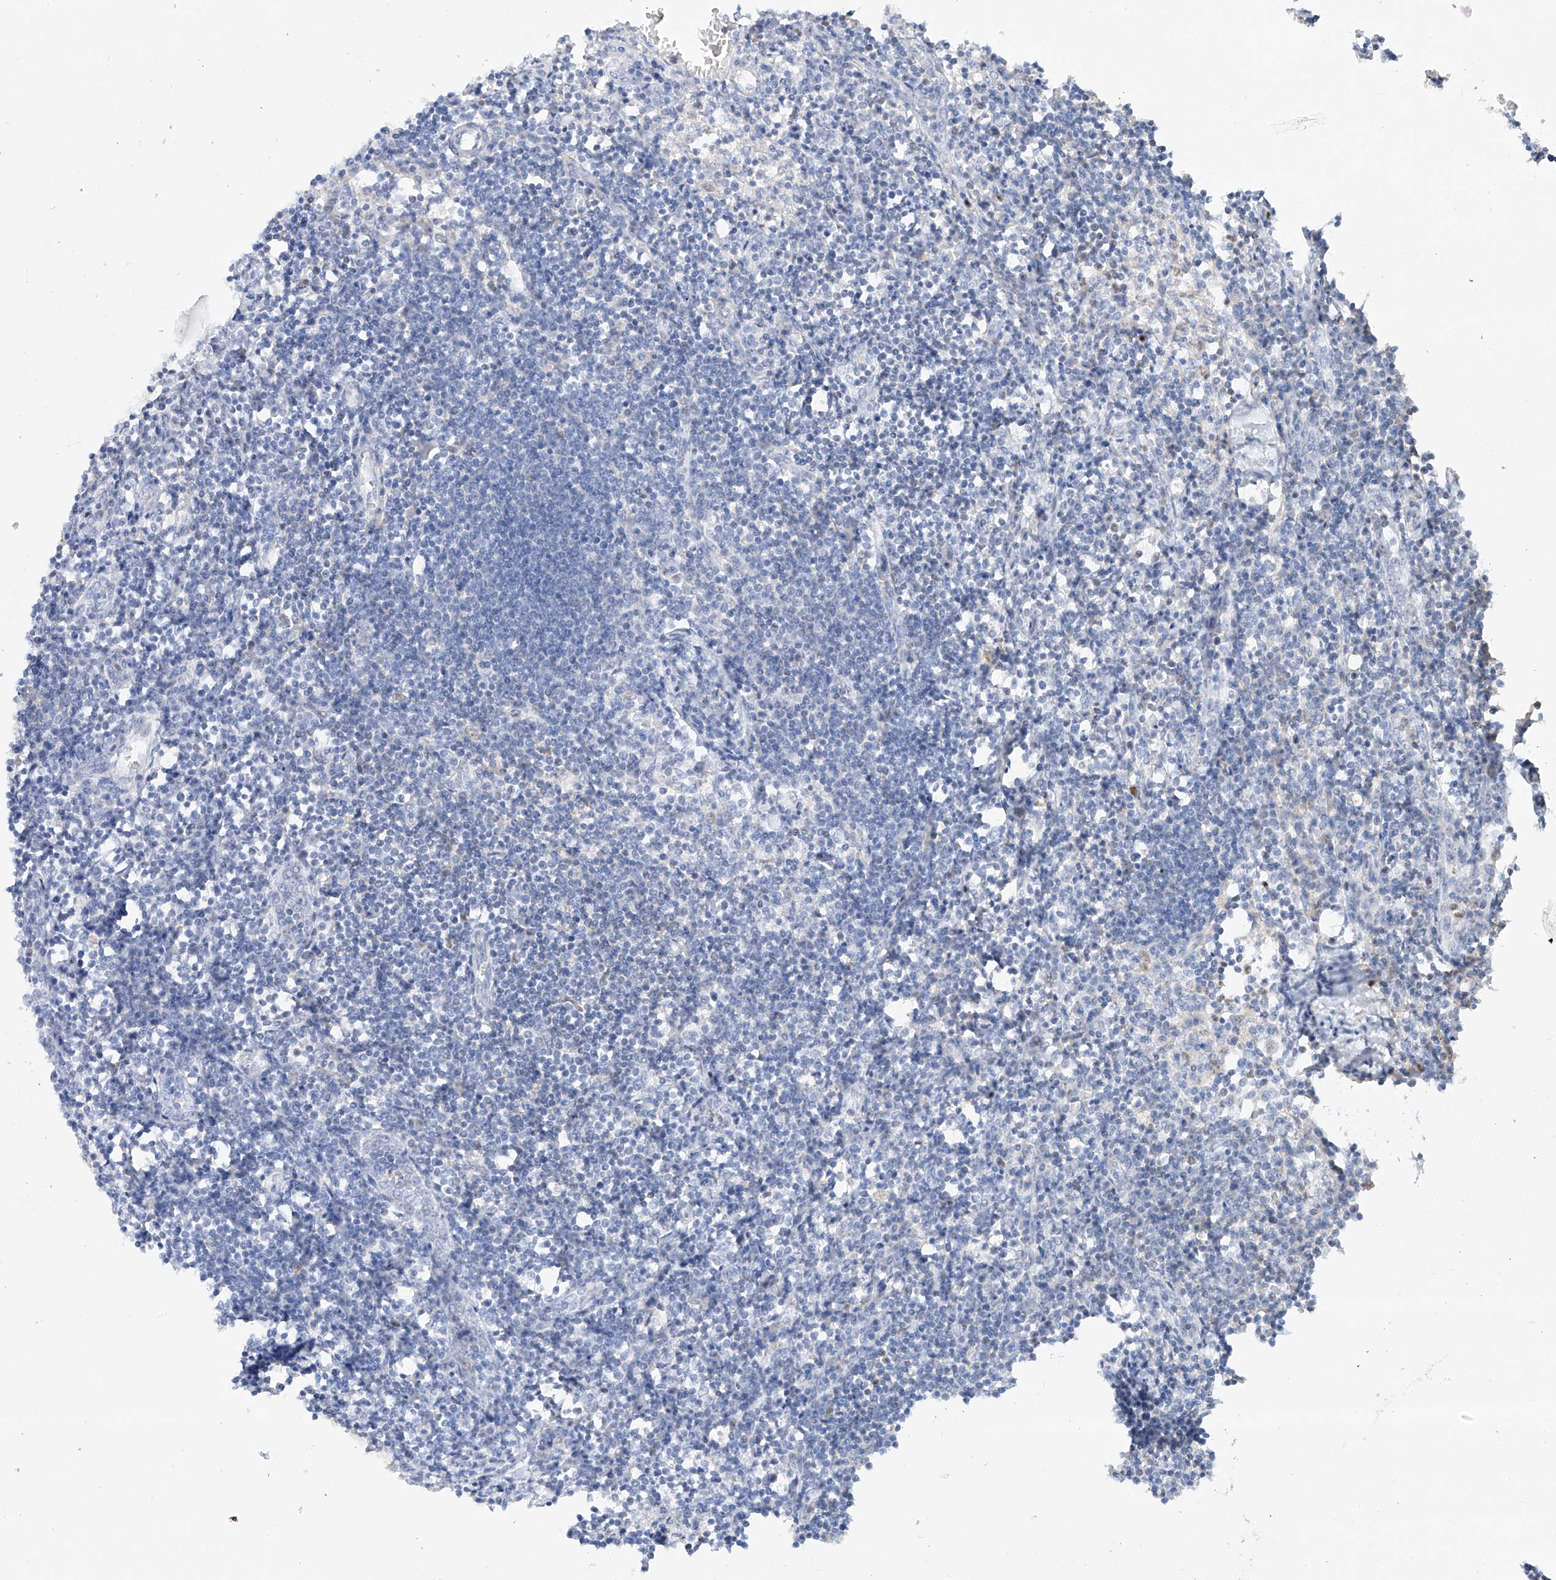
{"staining": {"intensity": "negative", "quantity": "none", "location": "none"}, "tissue": "lymph node", "cell_type": "Germinal center cells", "image_type": "normal", "snomed": [{"axis": "morphology", "description": "Normal tissue, NOS"}, {"axis": "morphology", "description": "Malignant melanoma, Metastatic site"}, {"axis": "topography", "description": "Lymph node"}], "caption": "IHC image of benign lymph node: human lymph node stained with DAB (3,3'-diaminobenzidine) demonstrates no significant protein positivity in germinal center cells.", "gene": "SNU13", "patient": {"sex": "male", "age": 41}}